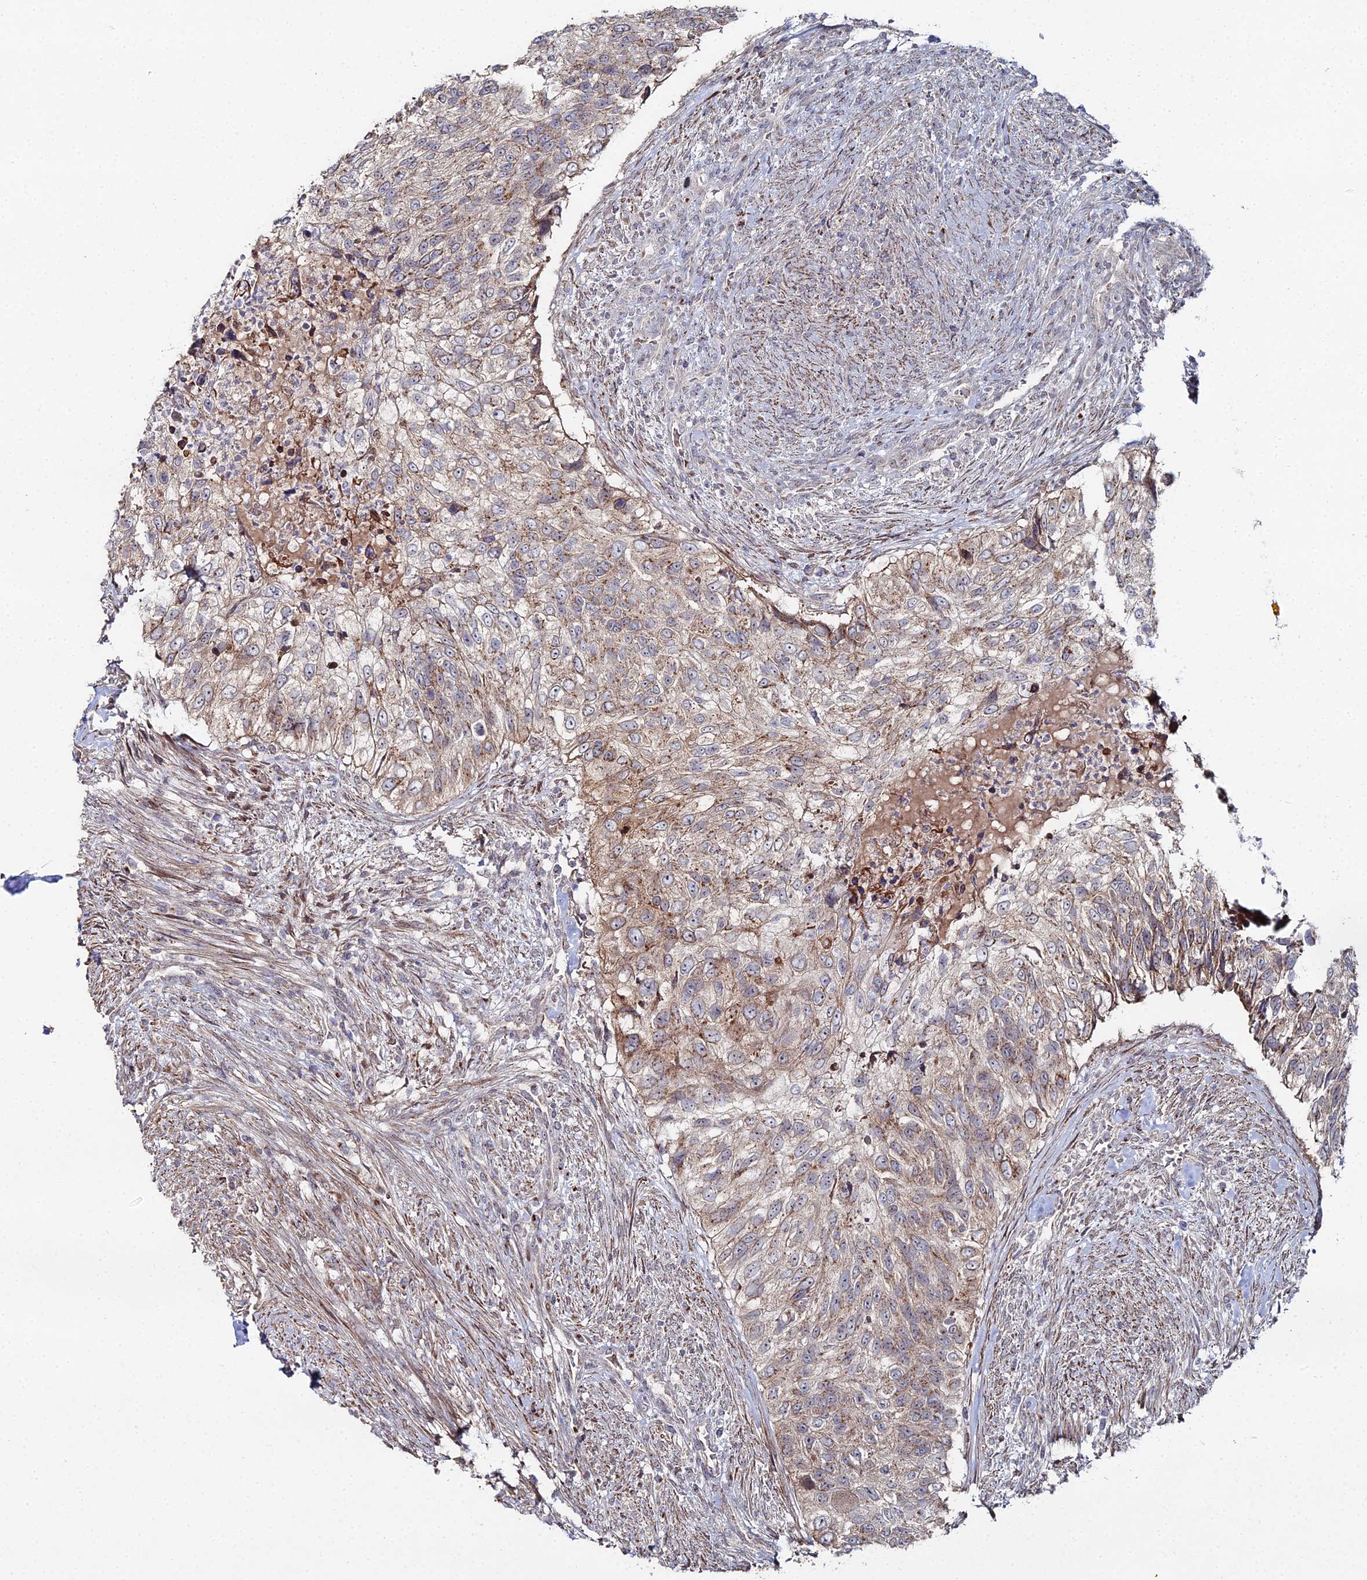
{"staining": {"intensity": "moderate", "quantity": "25%-75%", "location": "cytoplasmic/membranous"}, "tissue": "urothelial cancer", "cell_type": "Tumor cells", "image_type": "cancer", "snomed": [{"axis": "morphology", "description": "Urothelial carcinoma, High grade"}, {"axis": "topography", "description": "Urinary bladder"}], "caption": "Immunohistochemistry (IHC) micrograph of high-grade urothelial carcinoma stained for a protein (brown), which reveals medium levels of moderate cytoplasmic/membranous positivity in approximately 25%-75% of tumor cells.", "gene": "SGMS1", "patient": {"sex": "female", "age": 60}}